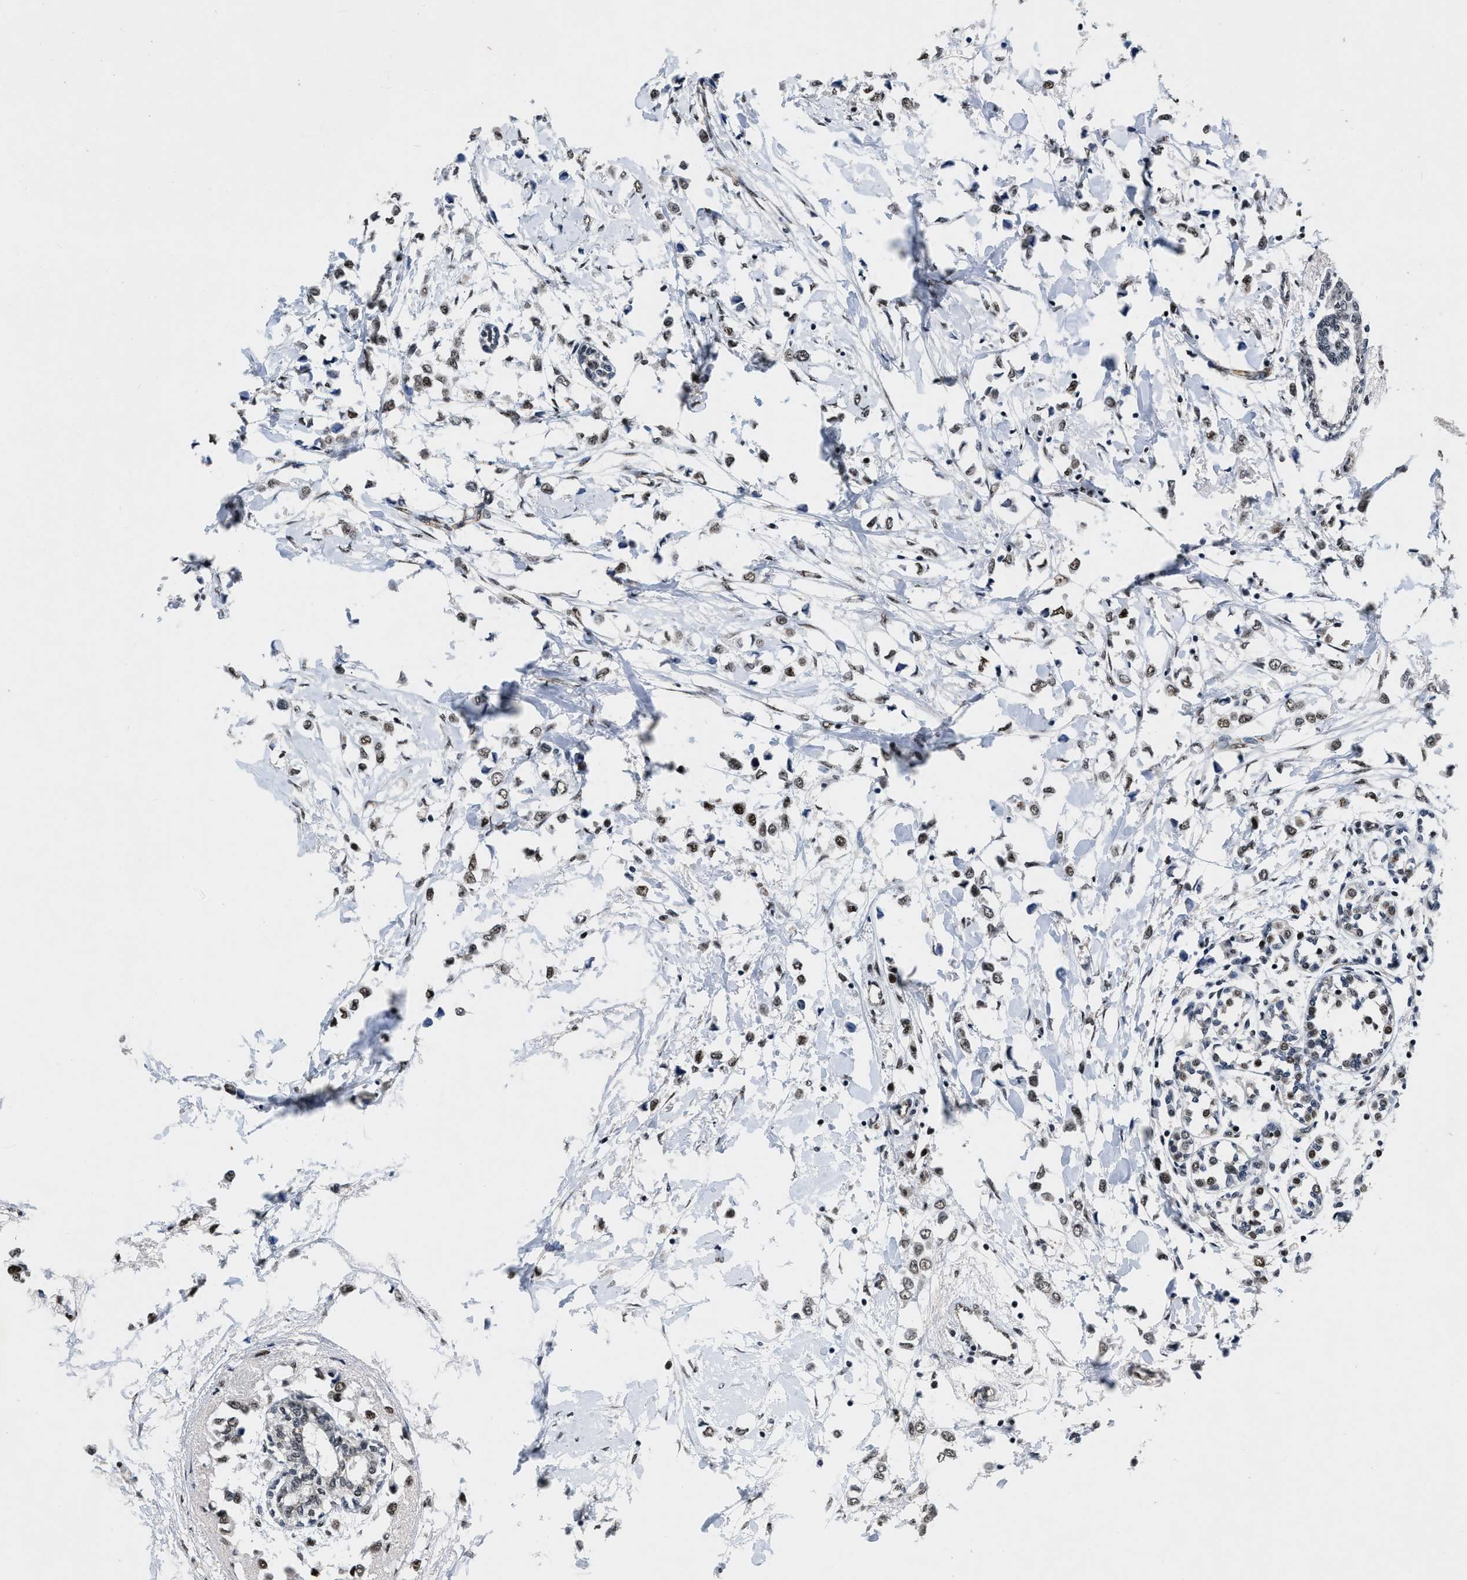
{"staining": {"intensity": "weak", "quantity": ">75%", "location": "nuclear"}, "tissue": "breast cancer", "cell_type": "Tumor cells", "image_type": "cancer", "snomed": [{"axis": "morphology", "description": "Lobular carcinoma"}, {"axis": "topography", "description": "Breast"}], "caption": "Immunohistochemical staining of breast cancer (lobular carcinoma) displays low levels of weak nuclear protein expression in approximately >75% of tumor cells.", "gene": "CCNE1", "patient": {"sex": "female", "age": 51}}